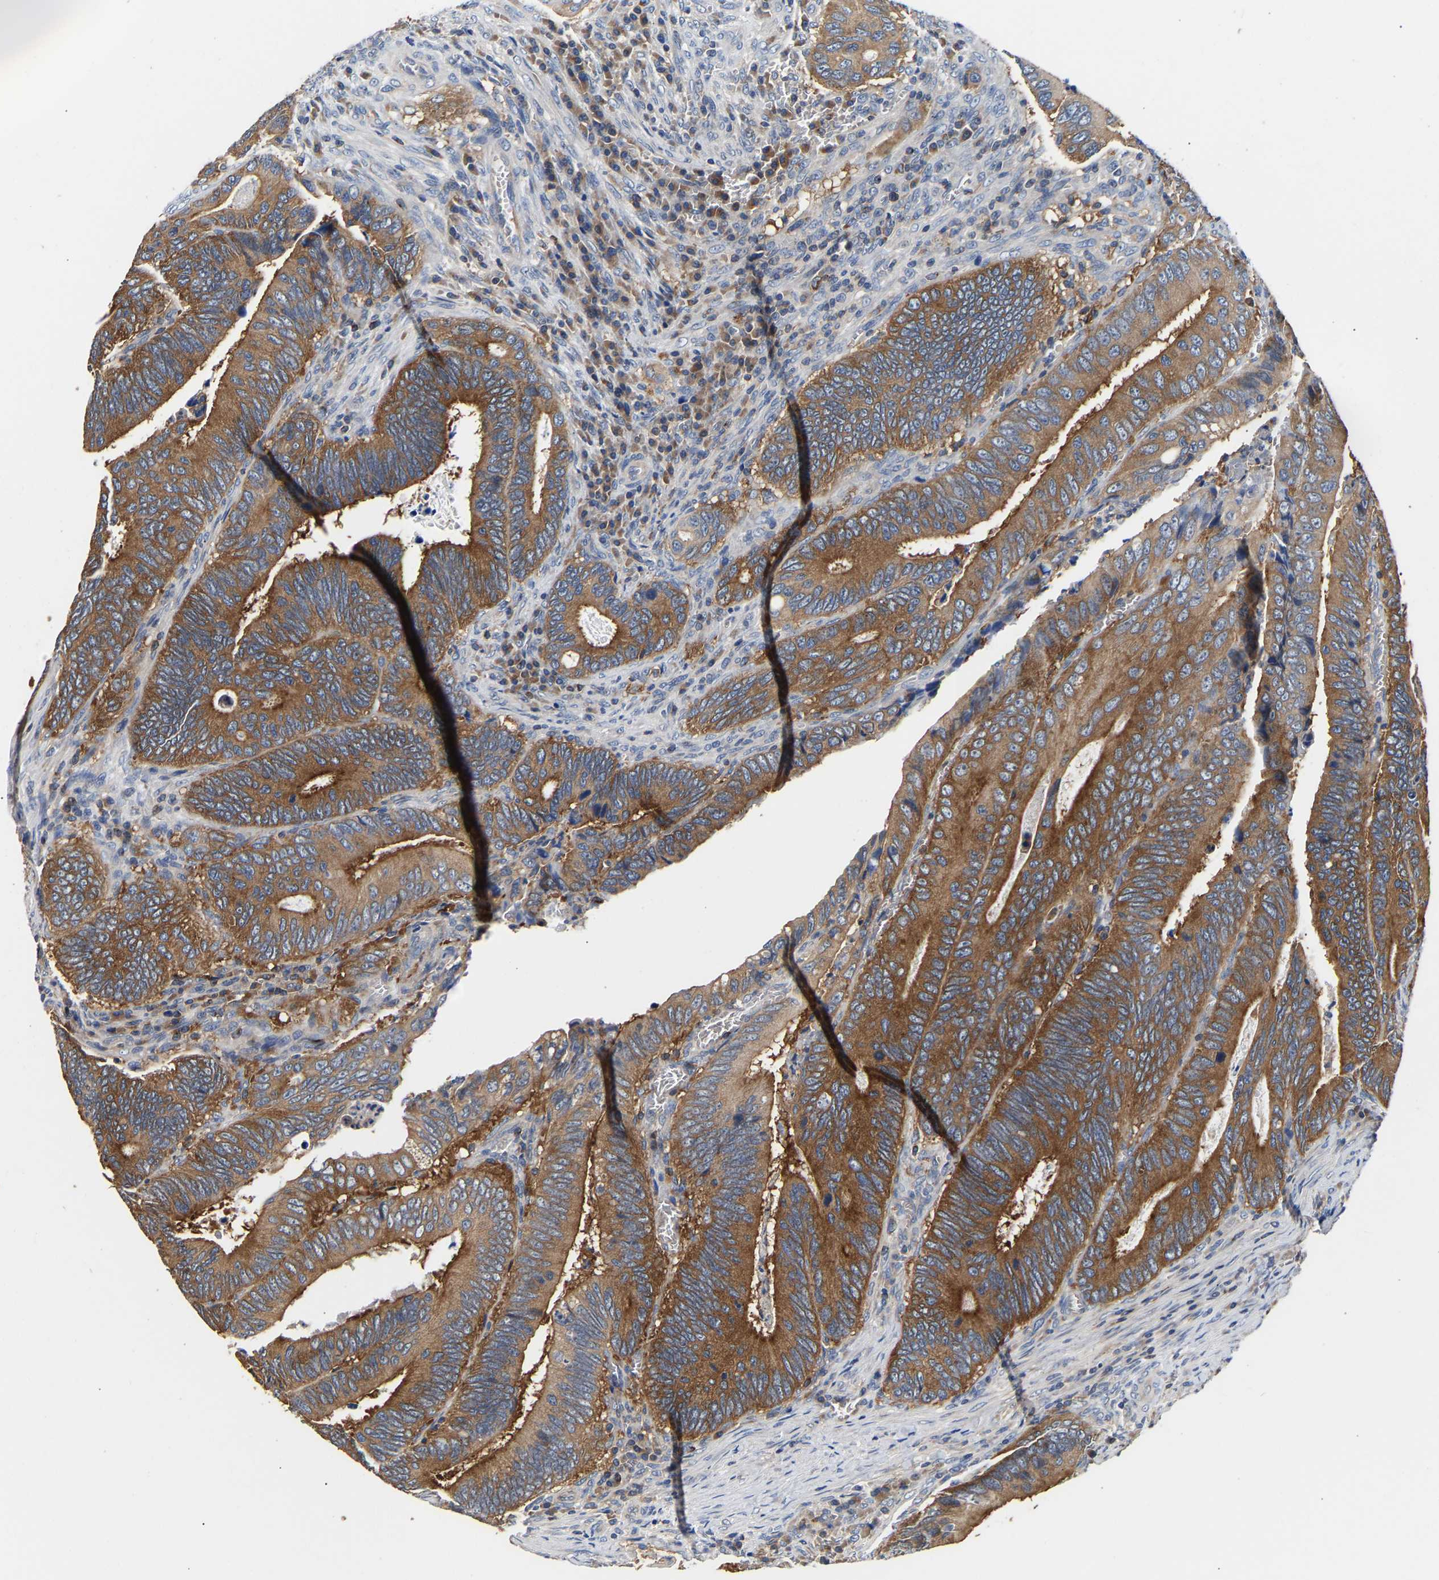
{"staining": {"intensity": "strong", "quantity": ">75%", "location": "cytoplasmic/membranous"}, "tissue": "colorectal cancer", "cell_type": "Tumor cells", "image_type": "cancer", "snomed": [{"axis": "morphology", "description": "Inflammation, NOS"}, {"axis": "morphology", "description": "Adenocarcinoma, NOS"}, {"axis": "topography", "description": "Colon"}], "caption": "Immunohistochemistry (IHC) photomicrograph of neoplastic tissue: colorectal cancer stained using IHC displays high levels of strong protein expression localized specifically in the cytoplasmic/membranous of tumor cells, appearing as a cytoplasmic/membranous brown color.", "gene": "LRBA", "patient": {"sex": "male", "age": 72}}